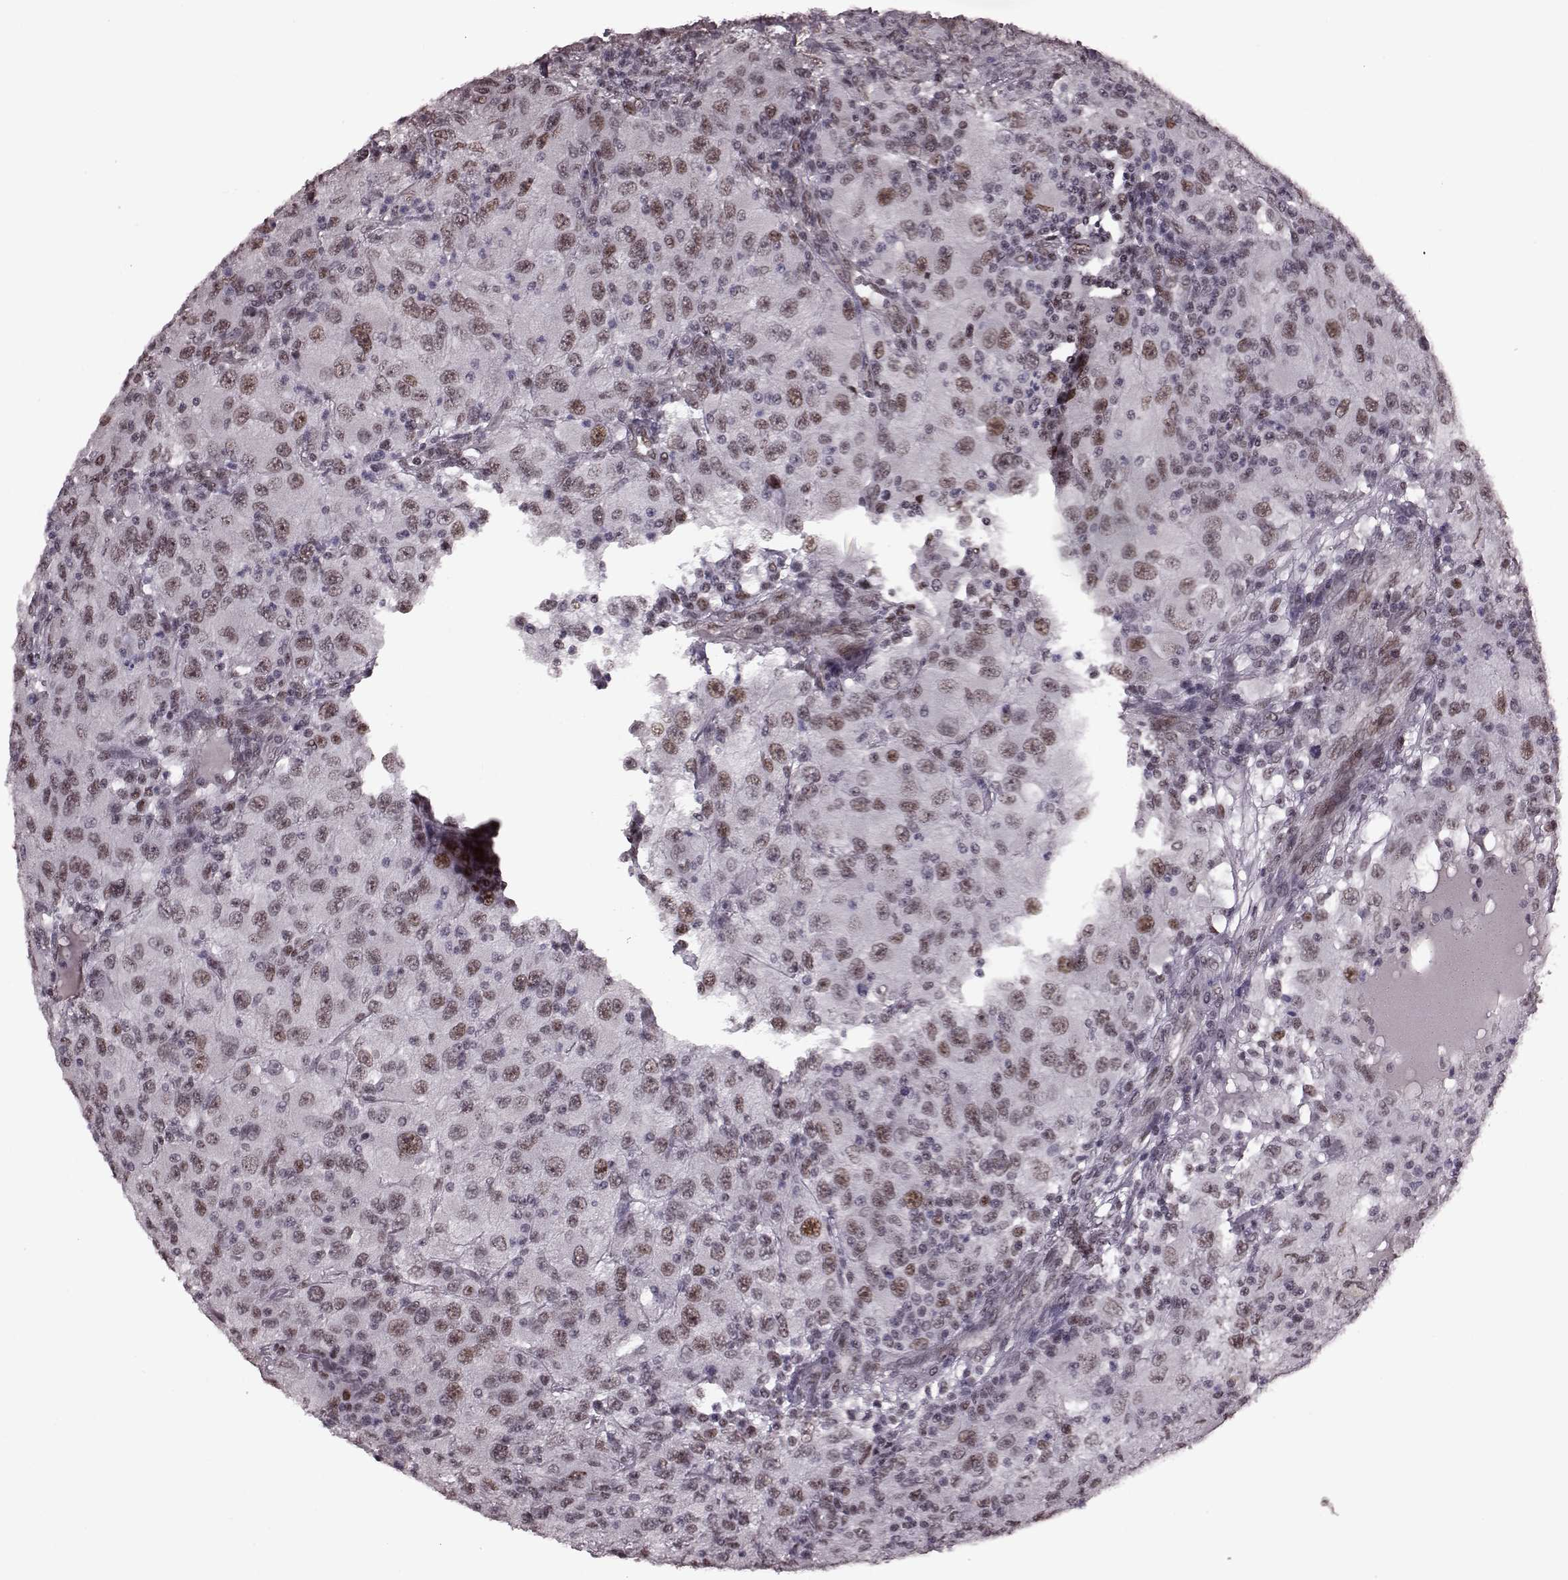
{"staining": {"intensity": "moderate", "quantity": "25%-75%", "location": "nuclear"}, "tissue": "renal cancer", "cell_type": "Tumor cells", "image_type": "cancer", "snomed": [{"axis": "morphology", "description": "Adenocarcinoma, NOS"}, {"axis": "topography", "description": "Kidney"}], "caption": "An immunohistochemistry micrograph of tumor tissue is shown. Protein staining in brown labels moderate nuclear positivity in renal adenocarcinoma within tumor cells.", "gene": "NR2C1", "patient": {"sex": "female", "age": 67}}